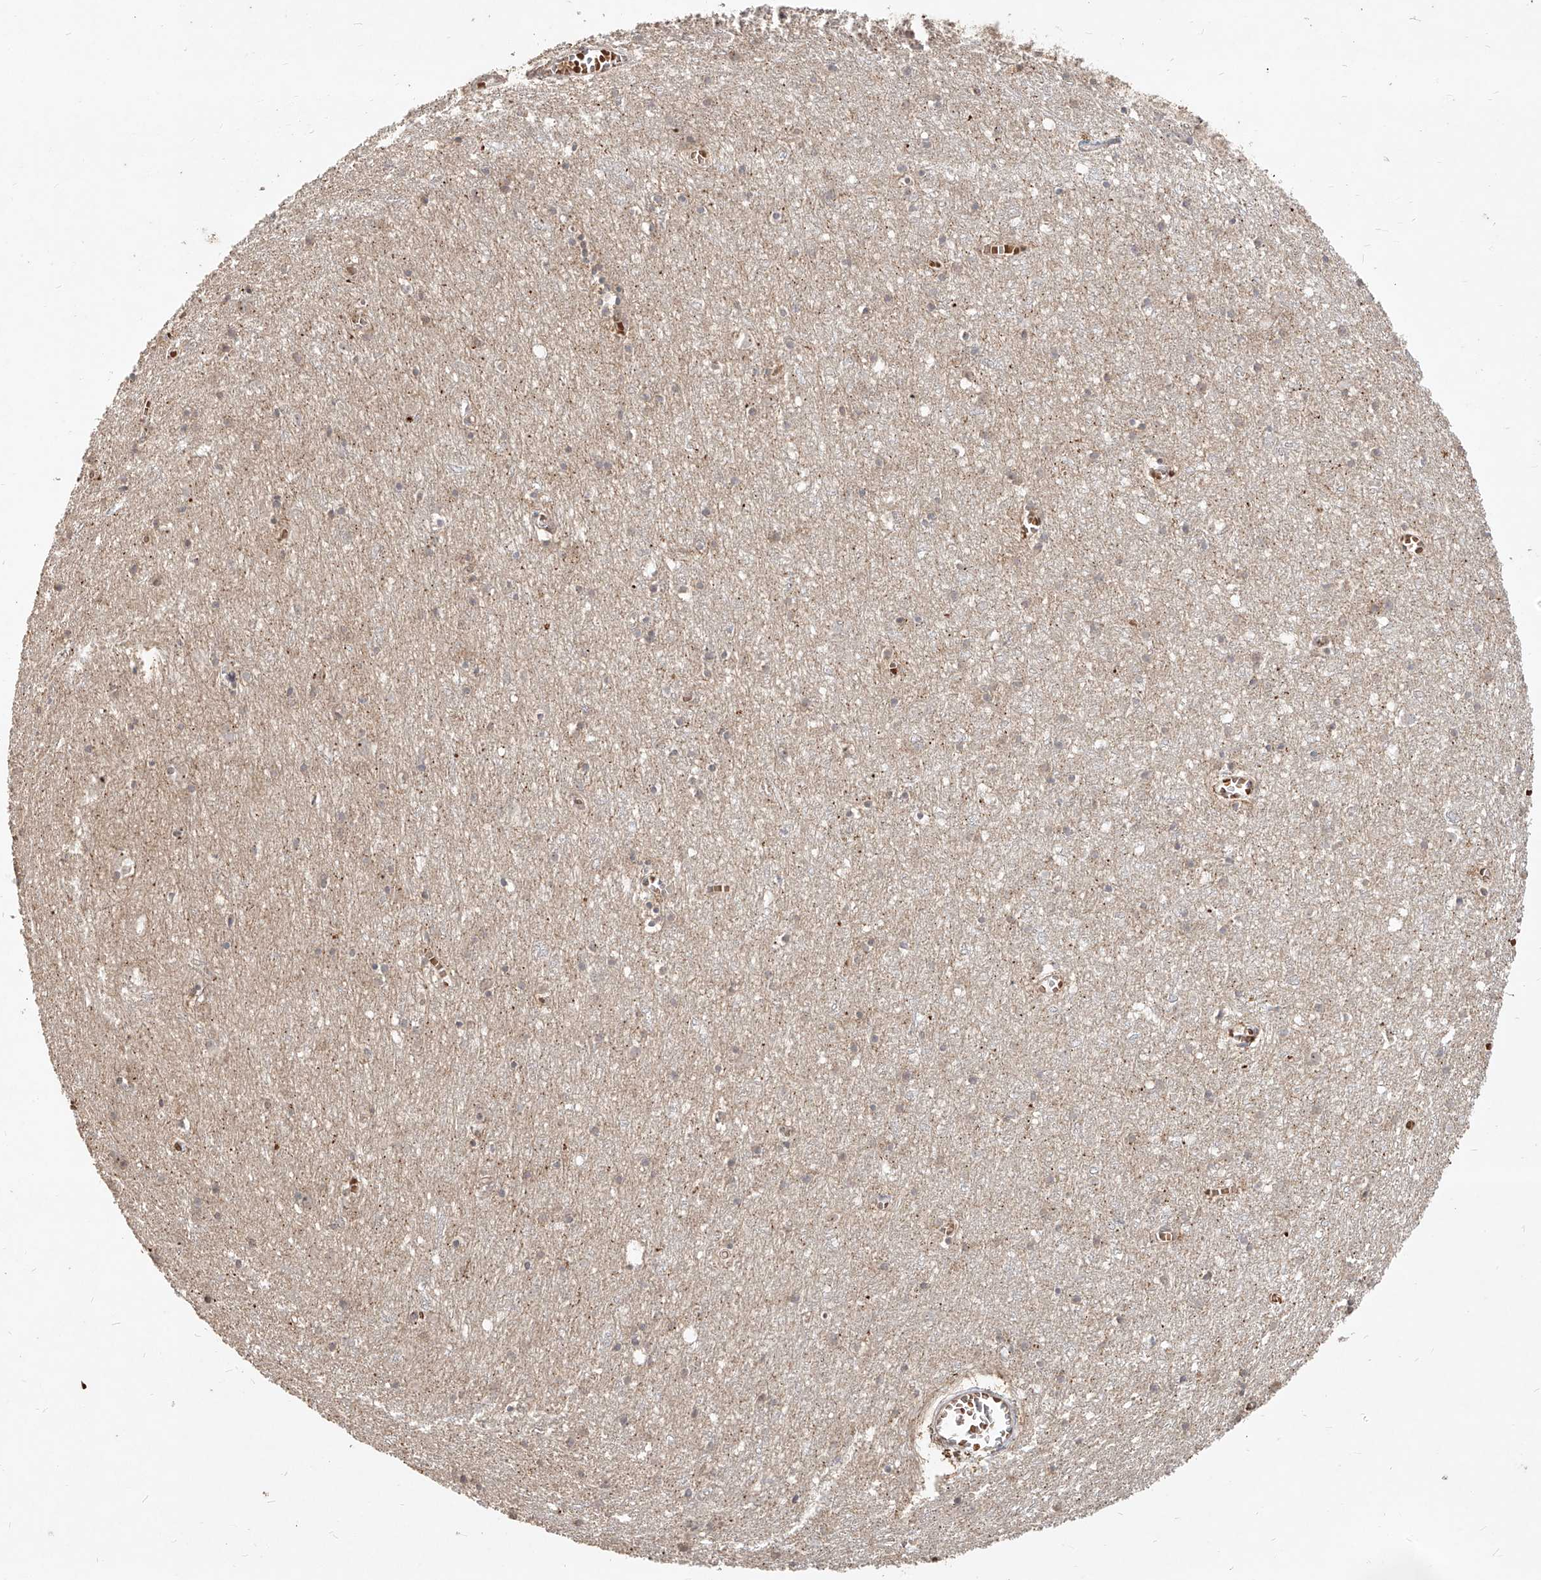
{"staining": {"intensity": "negative", "quantity": "none", "location": "none"}, "tissue": "cerebral cortex", "cell_type": "Endothelial cells", "image_type": "normal", "snomed": [{"axis": "morphology", "description": "Normal tissue, NOS"}, {"axis": "topography", "description": "Cerebral cortex"}], "caption": "DAB immunohistochemical staining of normal cerebral cortex demonstrates no significant expression in endothelial cells. (DAB immunohistochemistry (IHC) visualized using brightfield microscopy, high magnification).", "gene": "BYSL", "patient": {"sex": "female", "age": 64}}